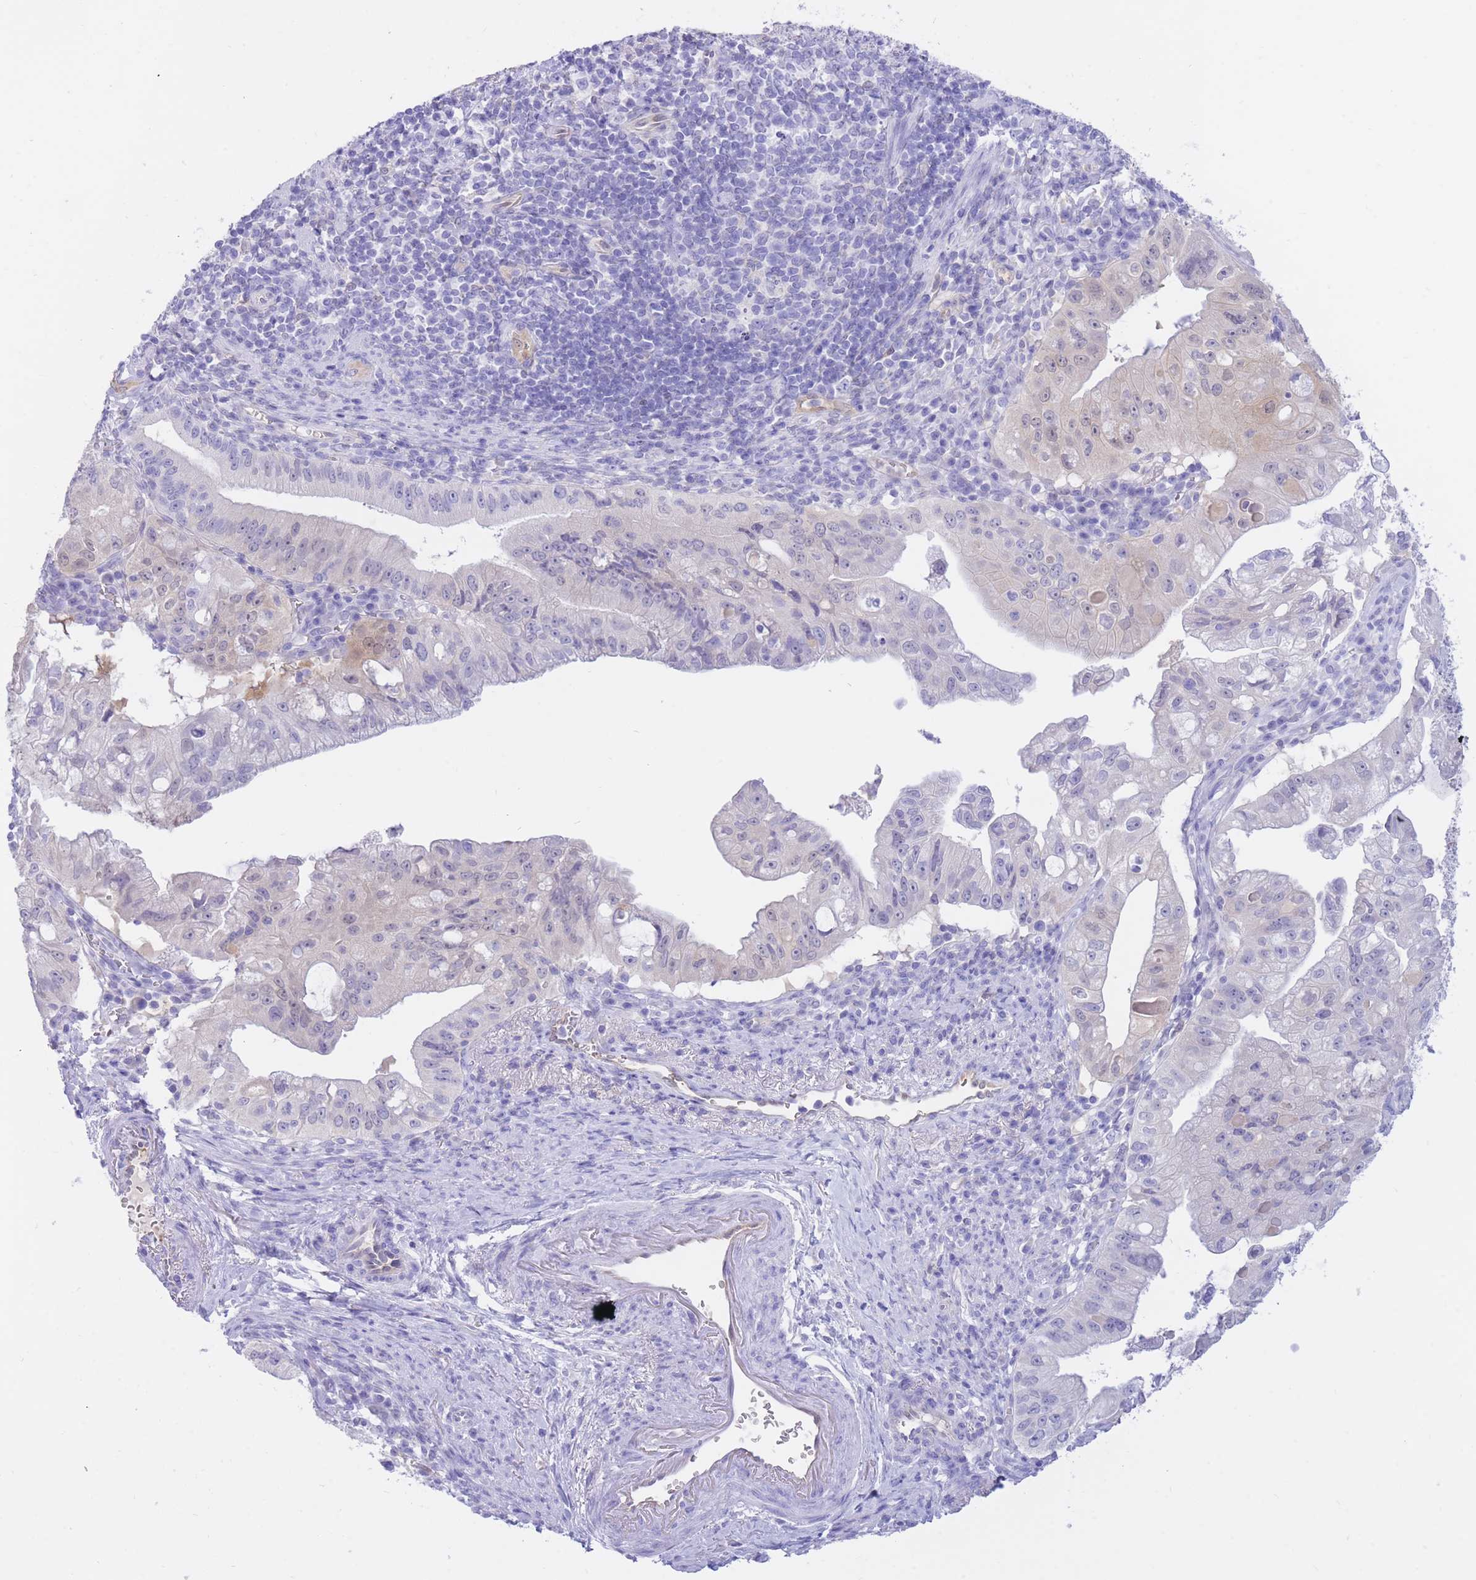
{"staining": {"intensity": "negative", "quantity": "none", "location": "none"}, "tissue": "pancreatic cancer", "cell_type": "Tumor cells", "image_type": "cancer", "snomed": [{"axis": "morphology", "description": "Adenocarcinoma, NOS"}, {"axis": "topography", "description": "Pancreas"}], "caption": "Micrograph shows no protein staining in tumor cells of adenocarcinoma (pancreatic) tissue. (Immunohistochemistry (ihc), brightfield microscopy, high magnification).", "gene": "SULT1A1", "patient": {"sex": "male", "age": 70}}